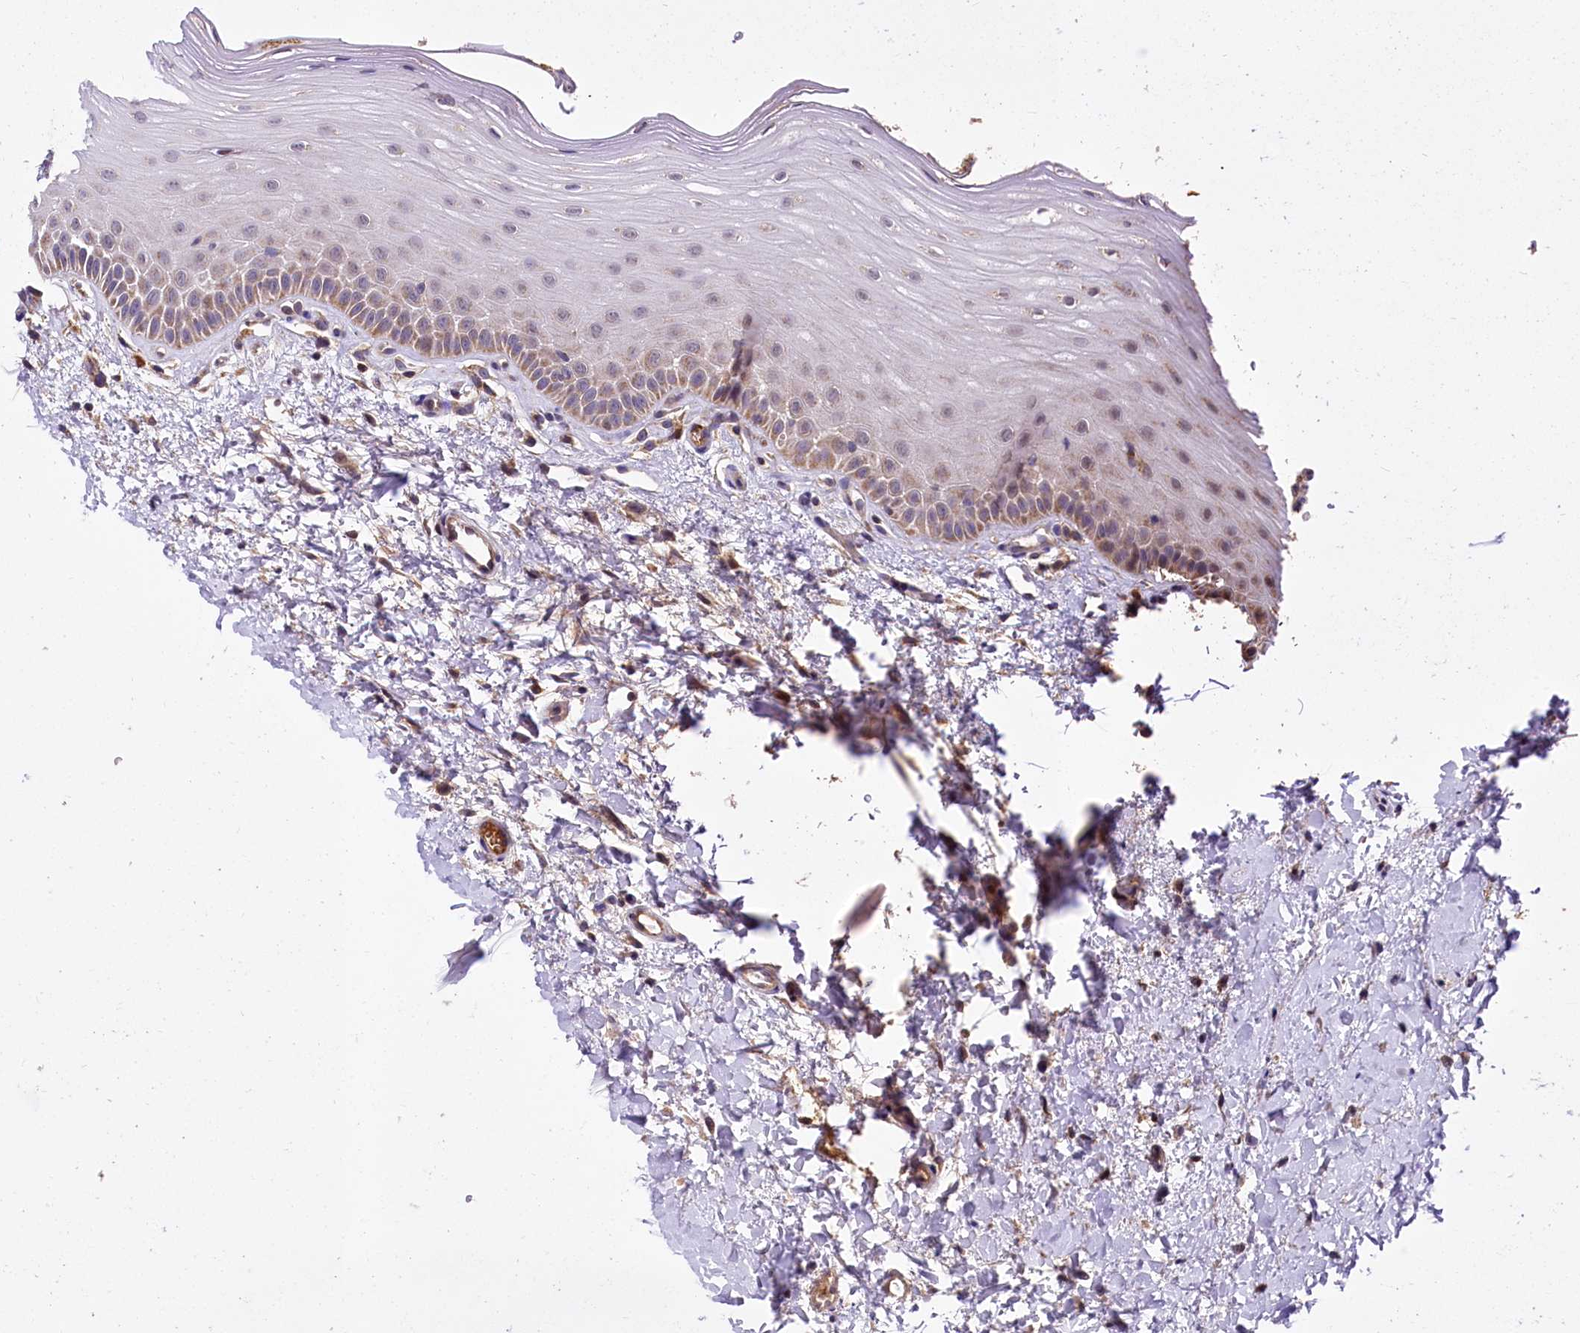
{"staining": {"intensity": "moderate", "quantity": "25%-75%", "location": "cytoplasmic/membranous"}, "tissue": "oral mucosa", "cell_type": "Squamous epithelial cells", "image_type": "normal", "snomed": [{"axis": "morphology", "description": "Normal tissue, NOS"}, {"axis": "topography", "description": "Oral tissue"}], "caption": "An image of oral mucosa stained for a protein shows moderate cytoplasmic/membranous brown staining in squamous epithelial cells. The protein of interest is shown in brown color, while the nuclei are stained blue.", "gene": "SPRYD3", "patient": {"sex": "female", "age": 56}}